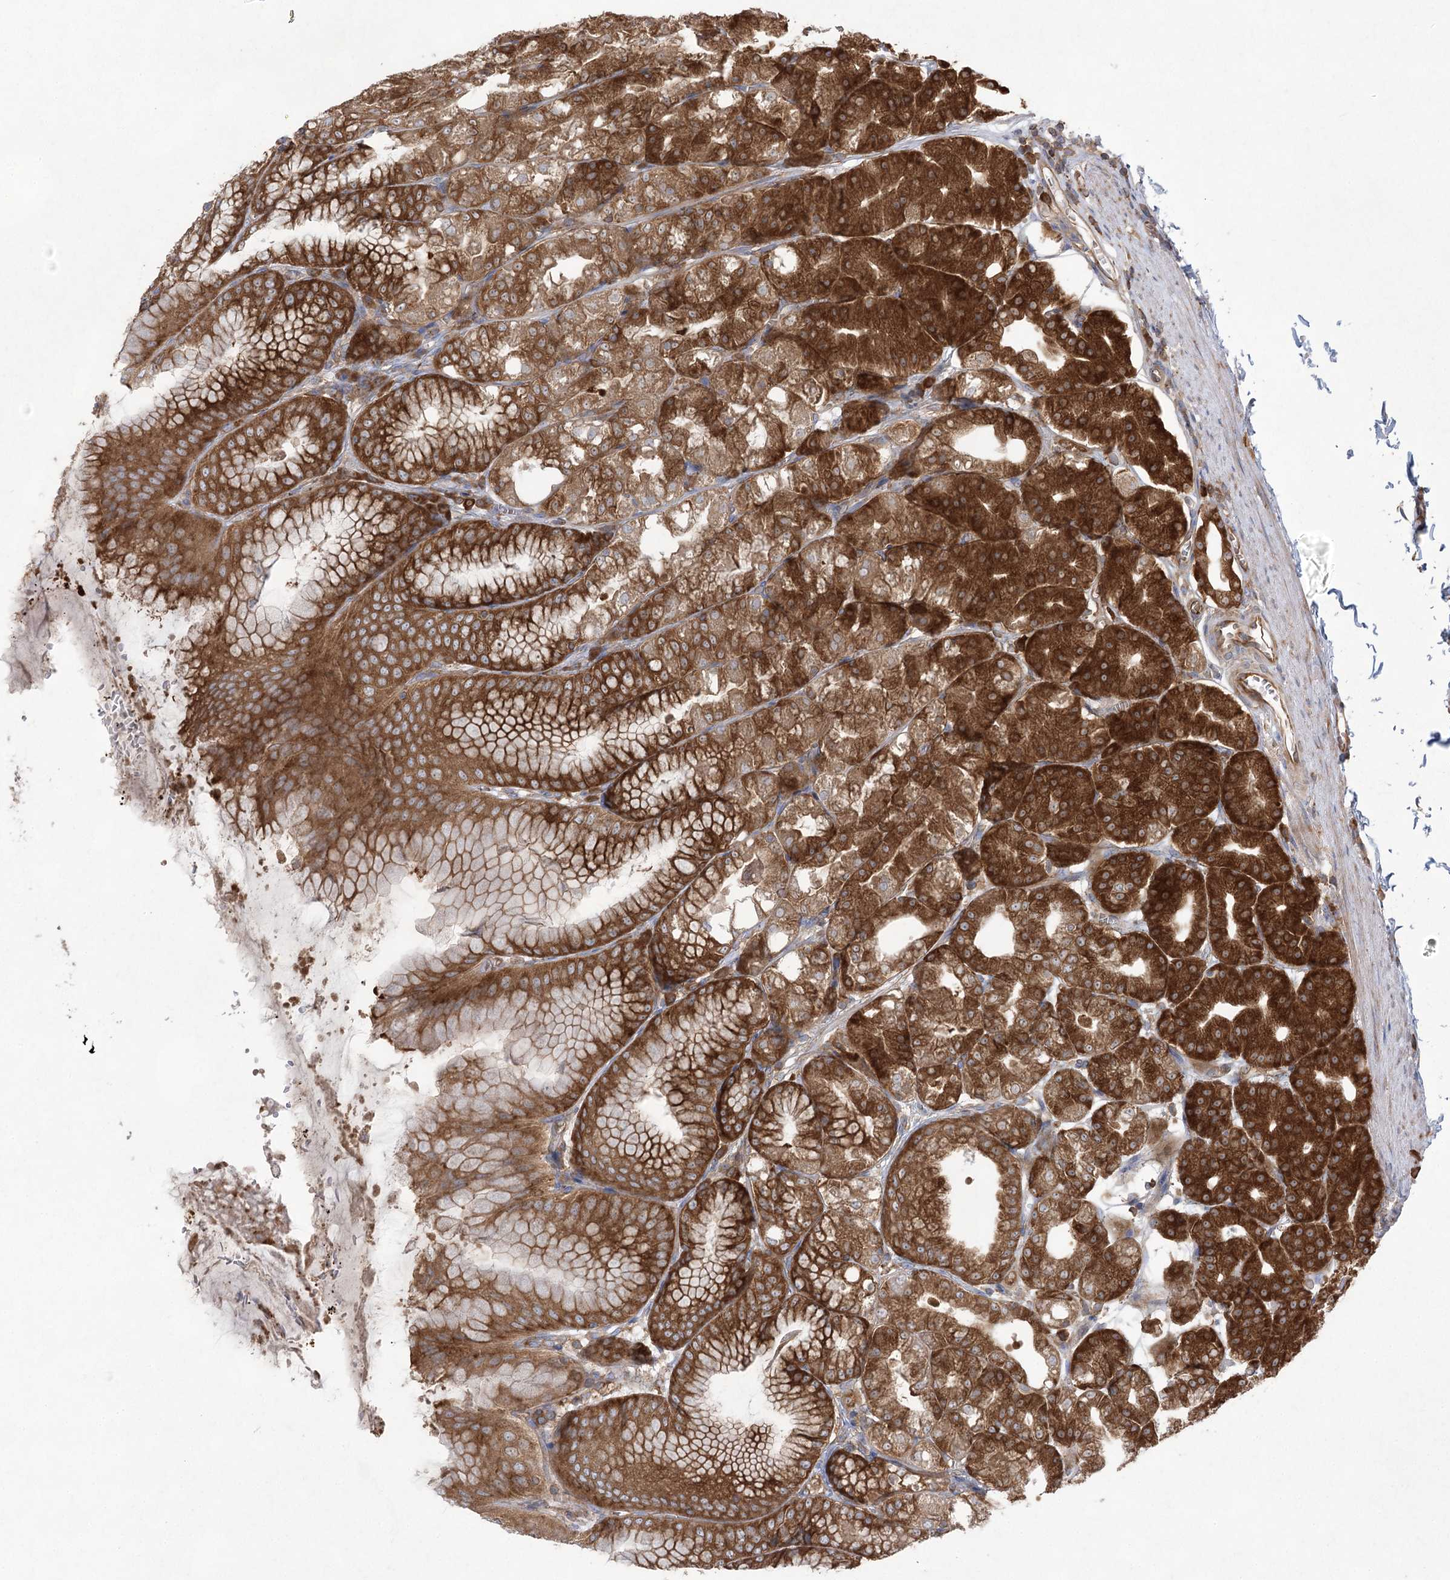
{"staining": {"intensity": "strong", "quantity": ">75%", "location": "cytoplasmic/membranous"}, "tissue": "stomach", "cell_type": "Glandular cells", "image_type": "normal", "snomed": [{"axis": "morphology", "description": "Normal tissue, NOS"}, {"axis": "topography", "description": "Stomach, lower"}], "caption": "This is an image of immunohistochemistry staining of unremarkable stomach, which shows strong expression in the cytoplasmic/membranous of glandular cells.", "gene": "EIF3A", "patient": {"sex": "male", "age": 71}}